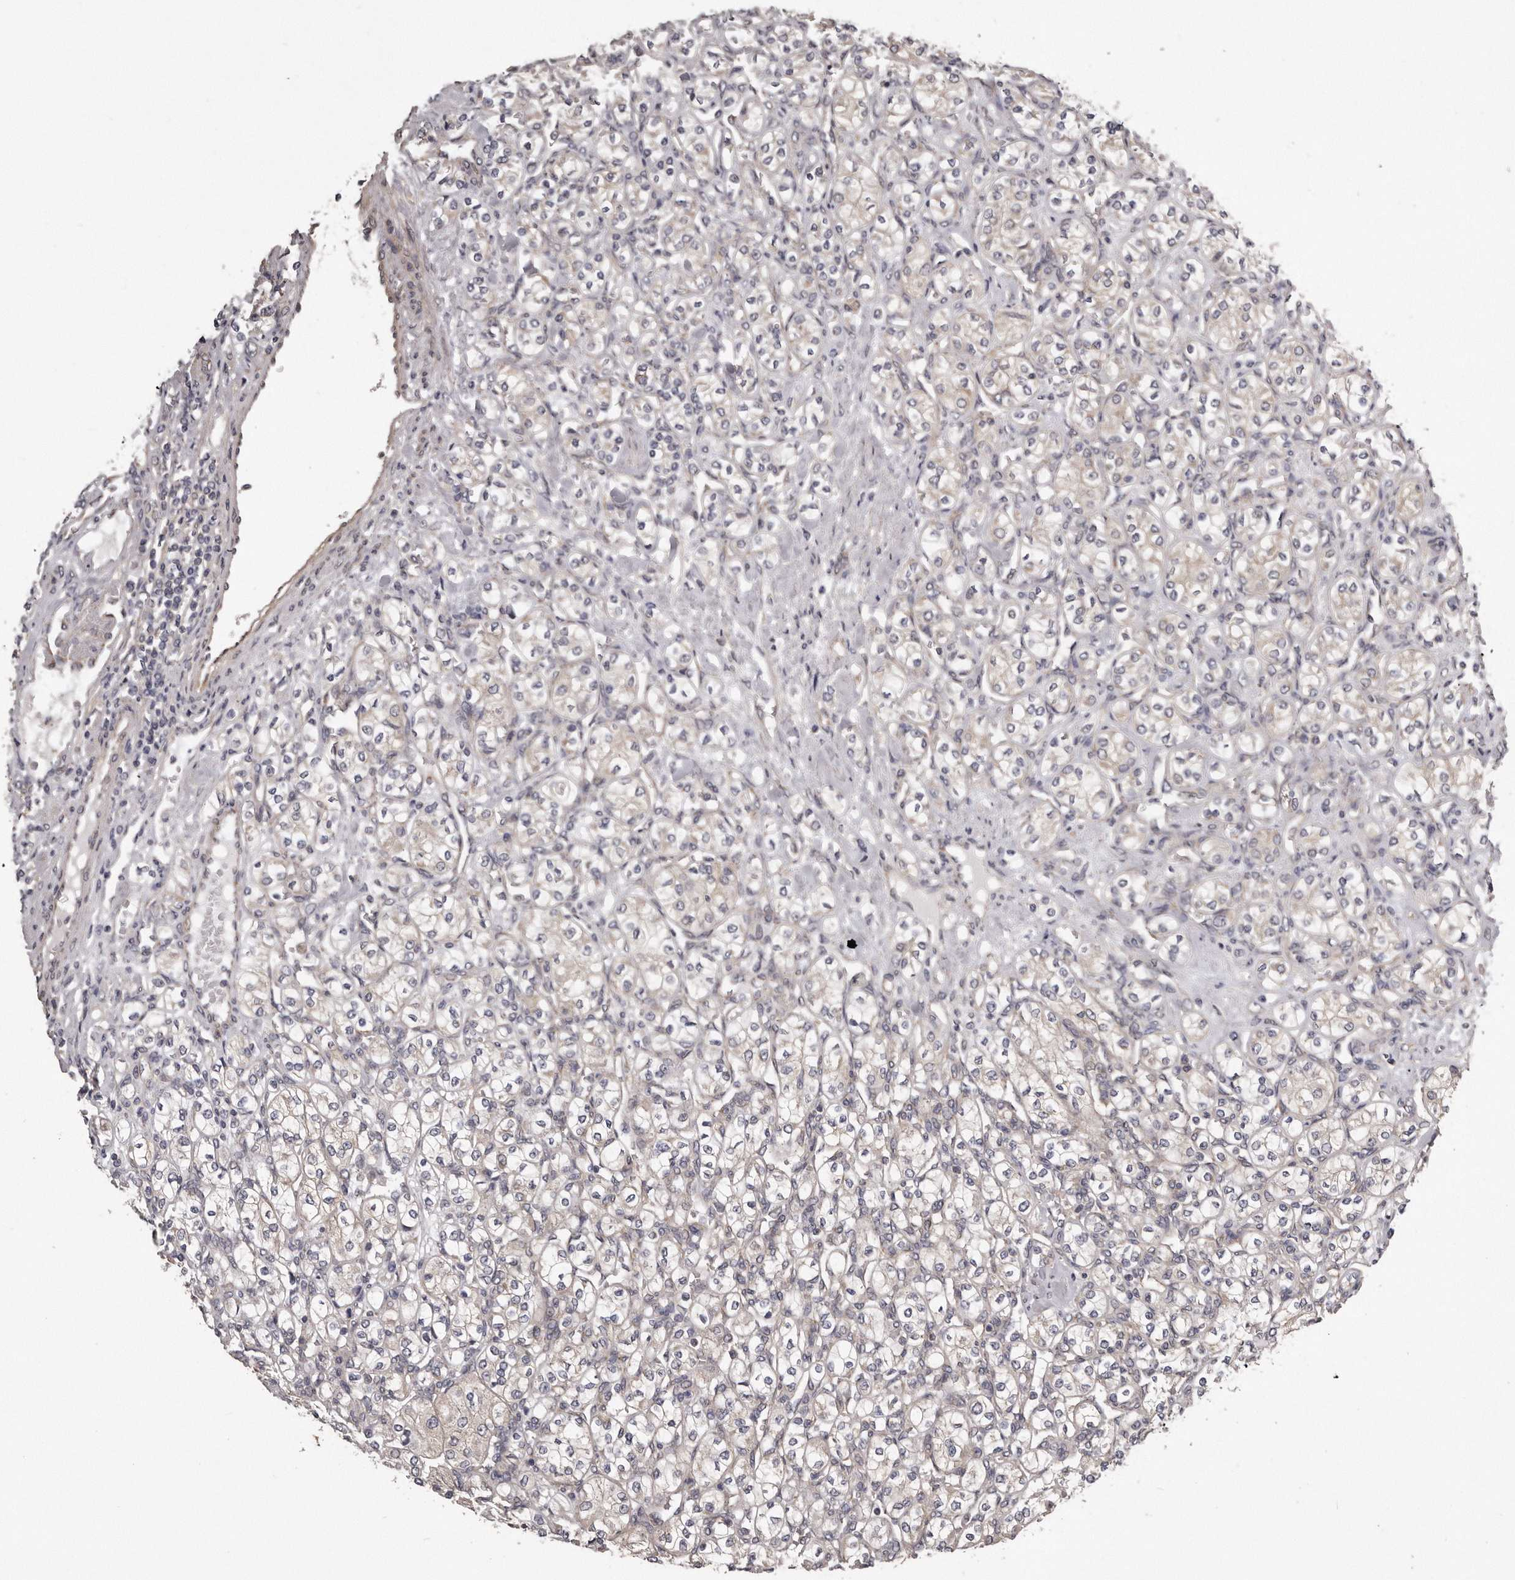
{"staining": {"intensity": "negative", "quantity": "none", "location": "none"}, "tissue": "renal cancer", "cell_type": "Tumor cells", "image_type": "cancer", "snomed": [{"axis": "morphology", "description": "Adenocarcinoma, NOS"}, {"axis": "topography", "description": "Kidney"}], "caption": "High magnification brightfield microscopy of renal adenocarcinoma stained with DAB (3,3'-diaminobenzidine) (brown) and counterstained with hematoxylin (blue): tumor cells show no significant staining.", "gene": "ARMCX1", "patient": {"sex": "male", "age": 77}}